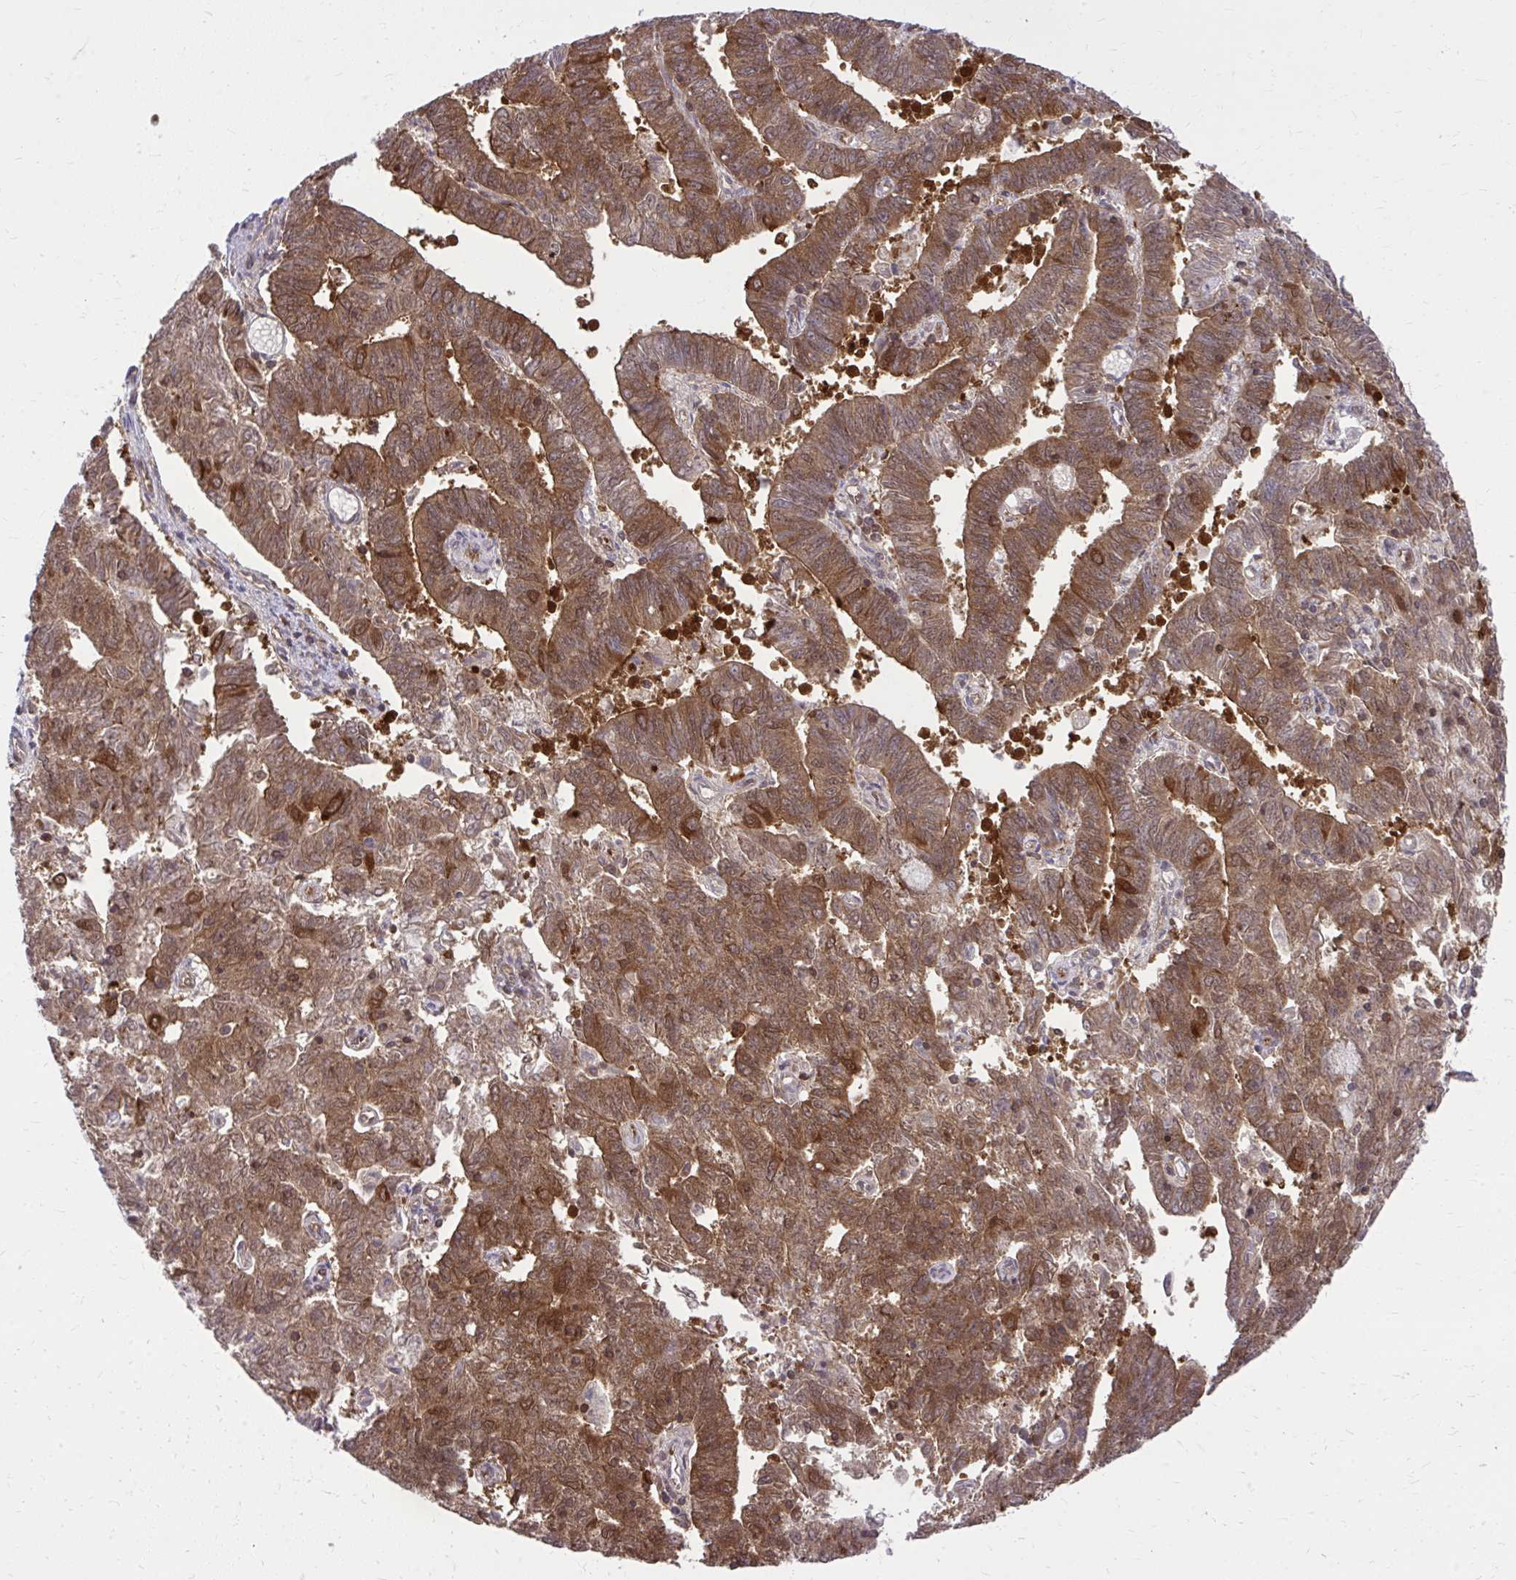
{"staining": {"intensity": "moderate", "quantity": ">75%", "location": "cytoplasmic/membranous"}, "tissue": "endometrial cancer", "cell_type": "Tumor cells", "image_type": "cancer", "snomed": [{"axis": "morphology", "description": "Adenocarcinoma, NOS"}, {"axis": "topography", "description": "Endometrium"}], "caption": "High-magnification brightfield microscopy of adenocarcinoma (endometrial) stained with DAB (brown) and counterstained with hematoxylin (blue). tumor cells exhibit moderate cytoplasmic/membranous staining is appreciated in about>75% of cells.", "gene": "PPP5C", "patient": {"sex": "female", "age": 82}}